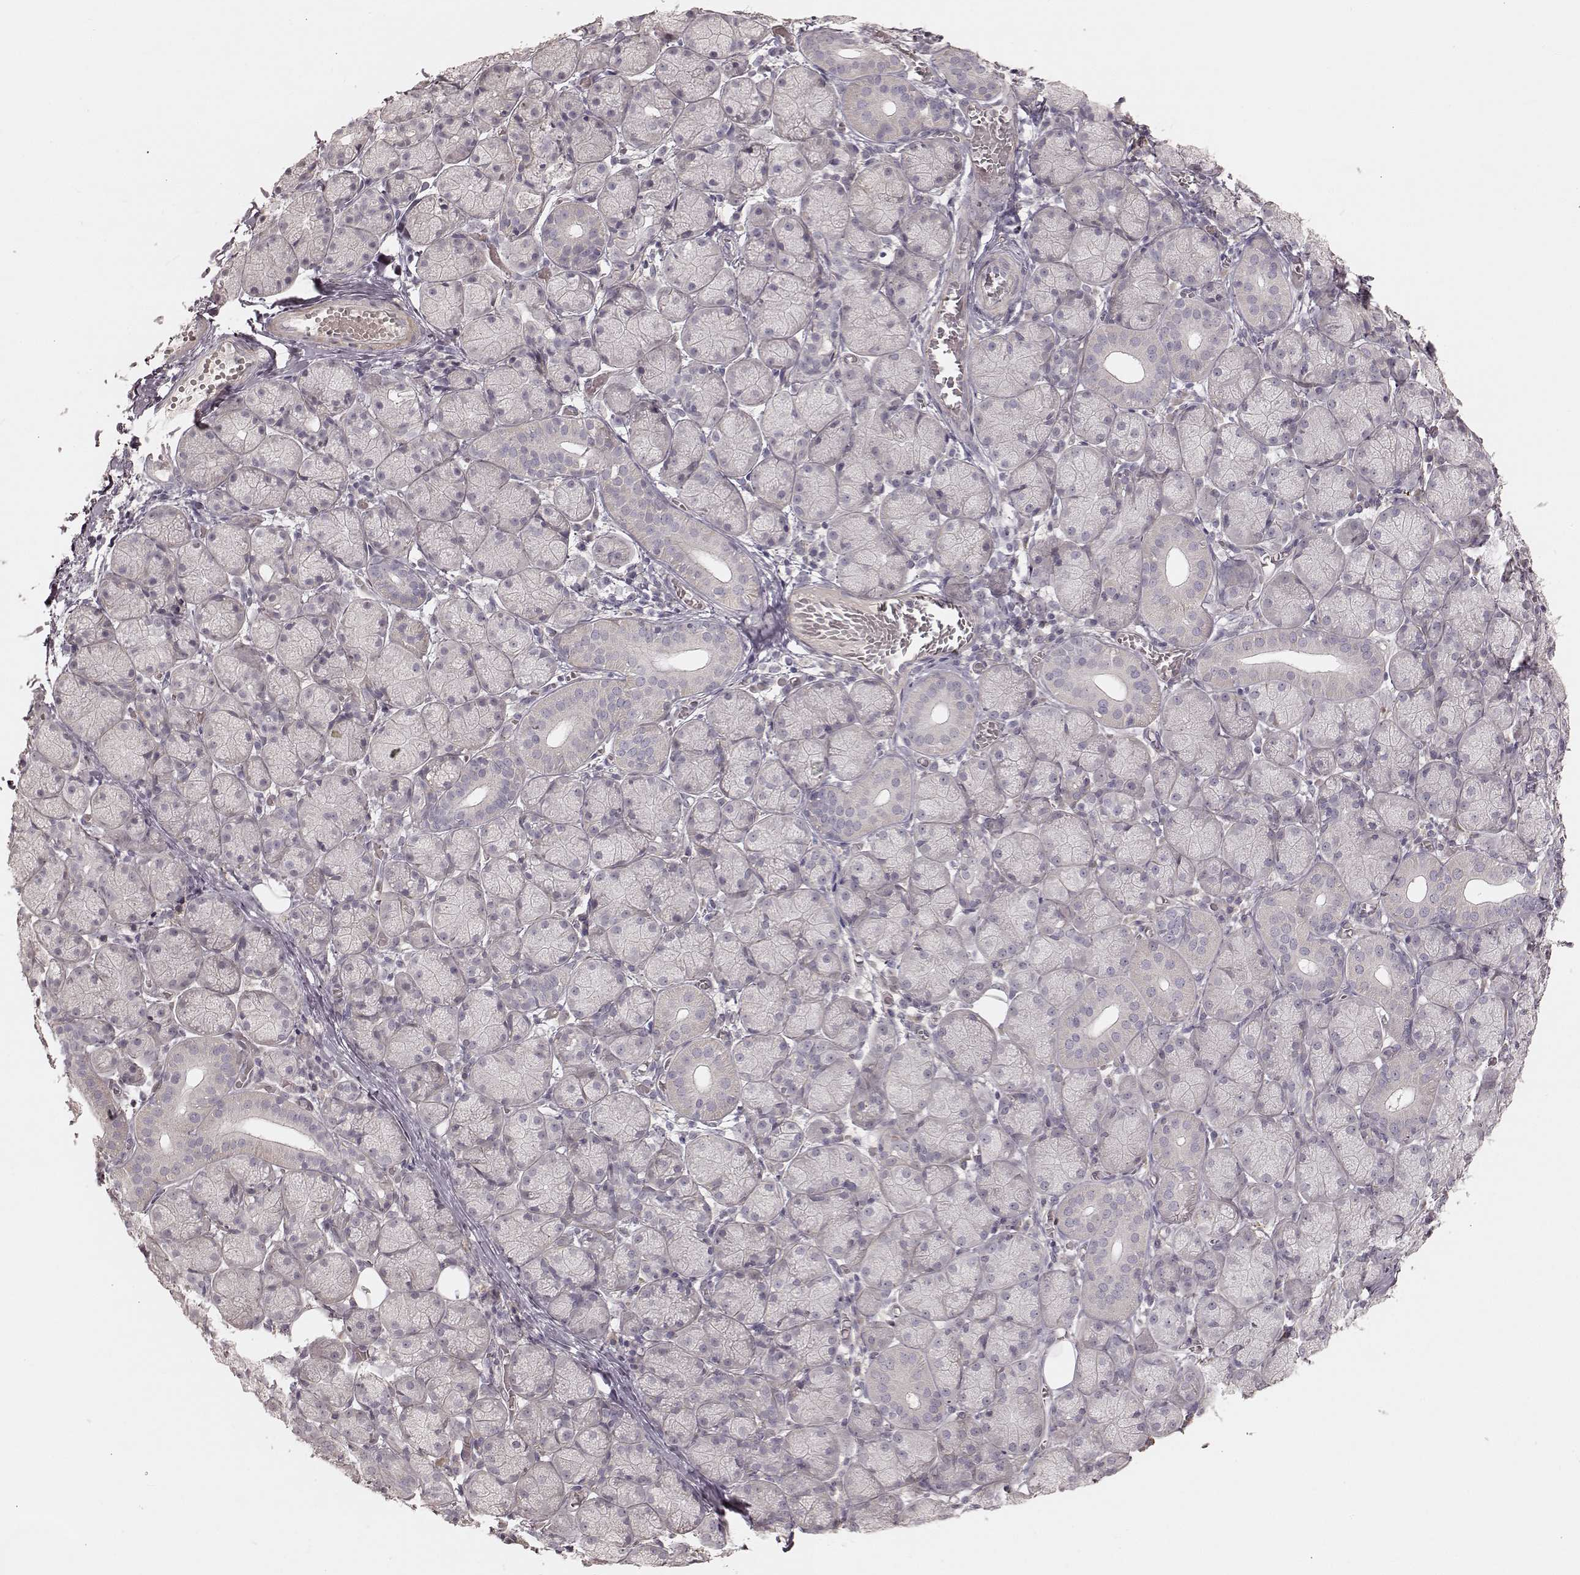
{"staining": {"intensity": "negative", "quantity": "none", "location": "none"}, "tissue": "salivary gland", "cell_type": "Glandular cells", "image_type": "normal", "snomed": [{"axis": "morphology", "description": "Normal tissue, NOS"}, {"axis": "topography", "description": "Salivary gland"}, {"axis": "topography", "description": "Peripheral nerve tissue"}], "caption": "DAB (3,3'-diaminobenzidine) immunohistochemical staining of benign human salivary gland reveals no significant expression in glandular cells. Nuclei are stained in blue.", "gene": "KCNJ9", "patient": {"sex": "female", "age": 24}}